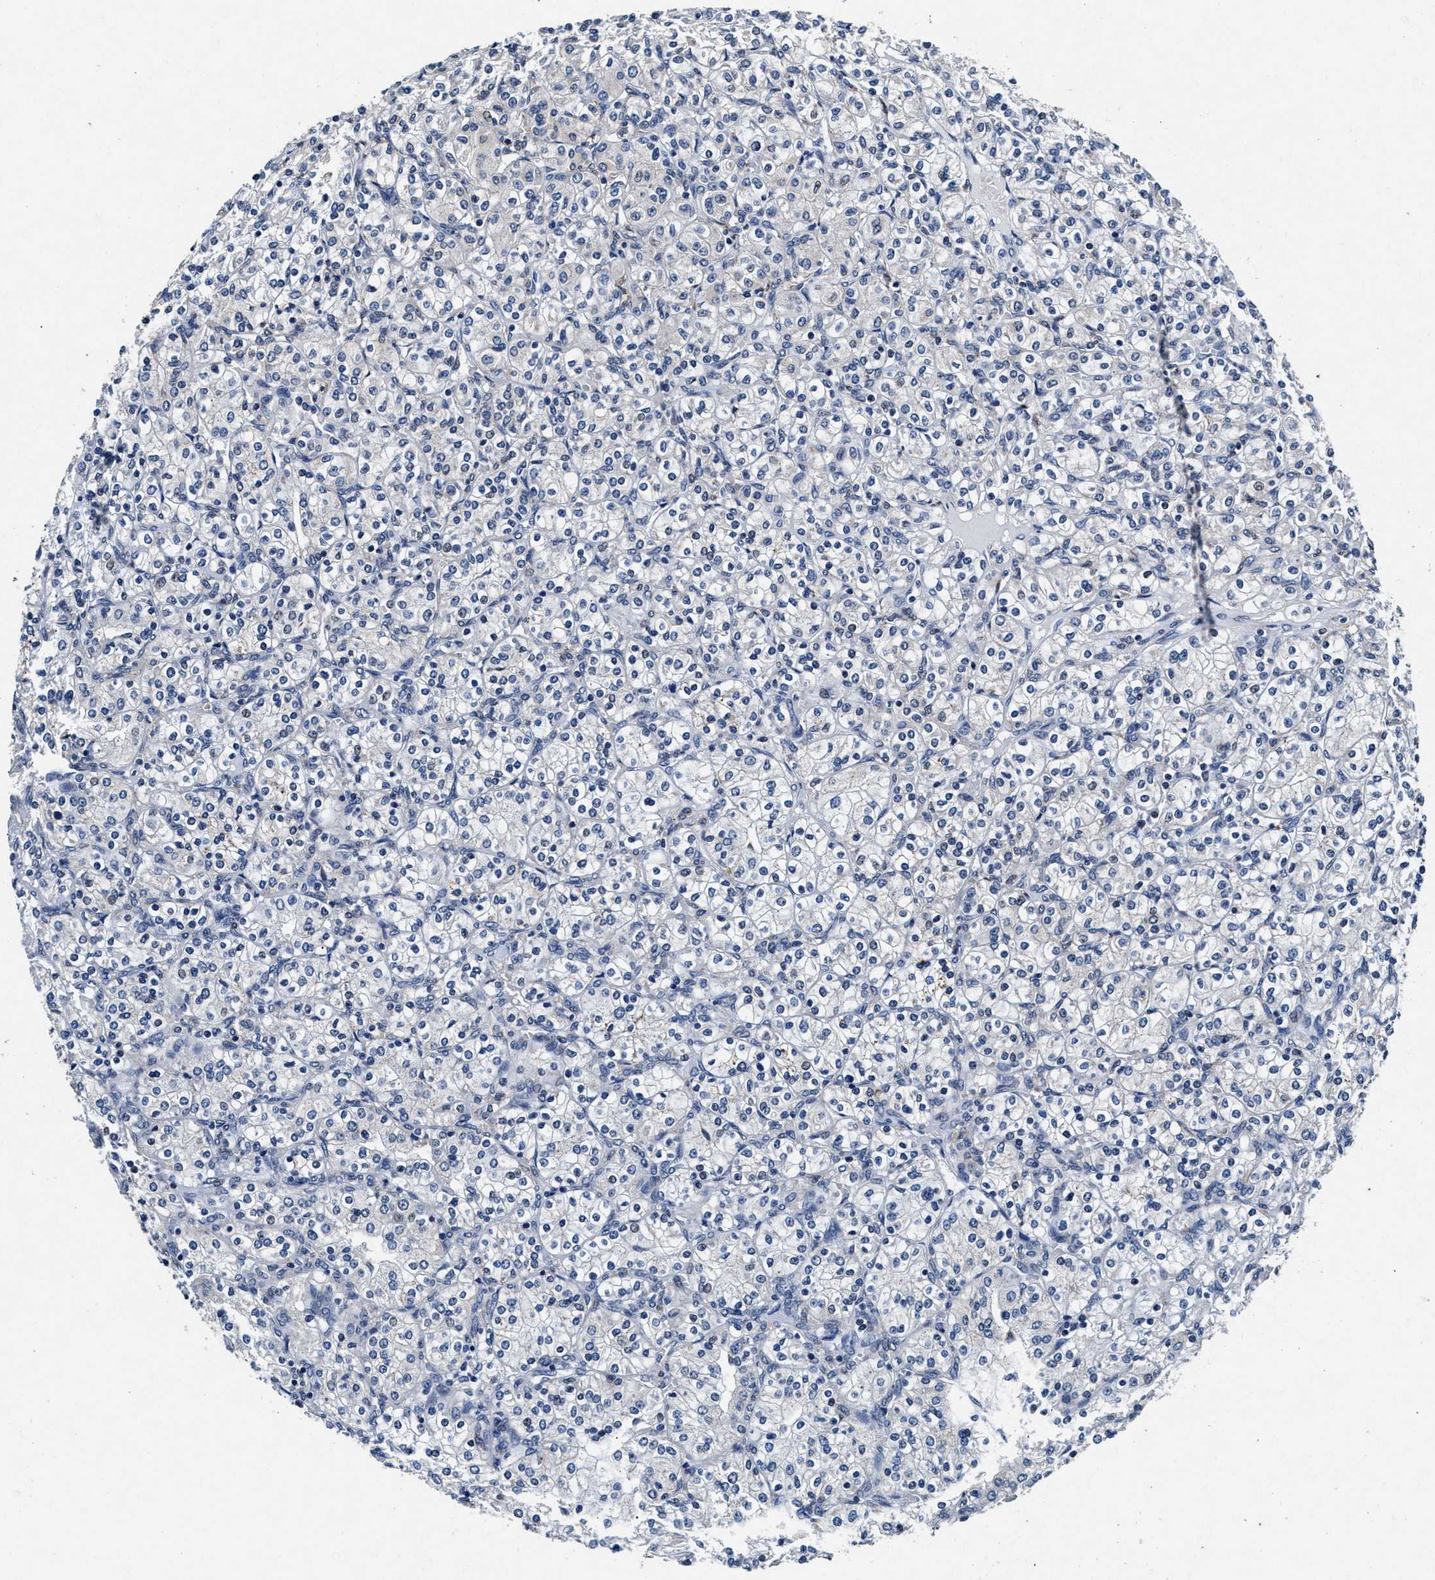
{"staining": {"intensity": "negative", "quantity": "none", "location": "none"}, "tissue": "renal cancer", "cell_type": "Tumor cells", "image_type": "cancer", "snomed": [{"axis": "morphology", "description": "Adenocarcinoma, NOS"}, {"axis": "topography", "description": "Kidney"}], "caption": "A photomicrograph of human renal cancer (adenocarcinoma) is negative for staining in tumor cells.", "gene": "SLC8A1", "patient": {"sex": "male", "age": 77}}